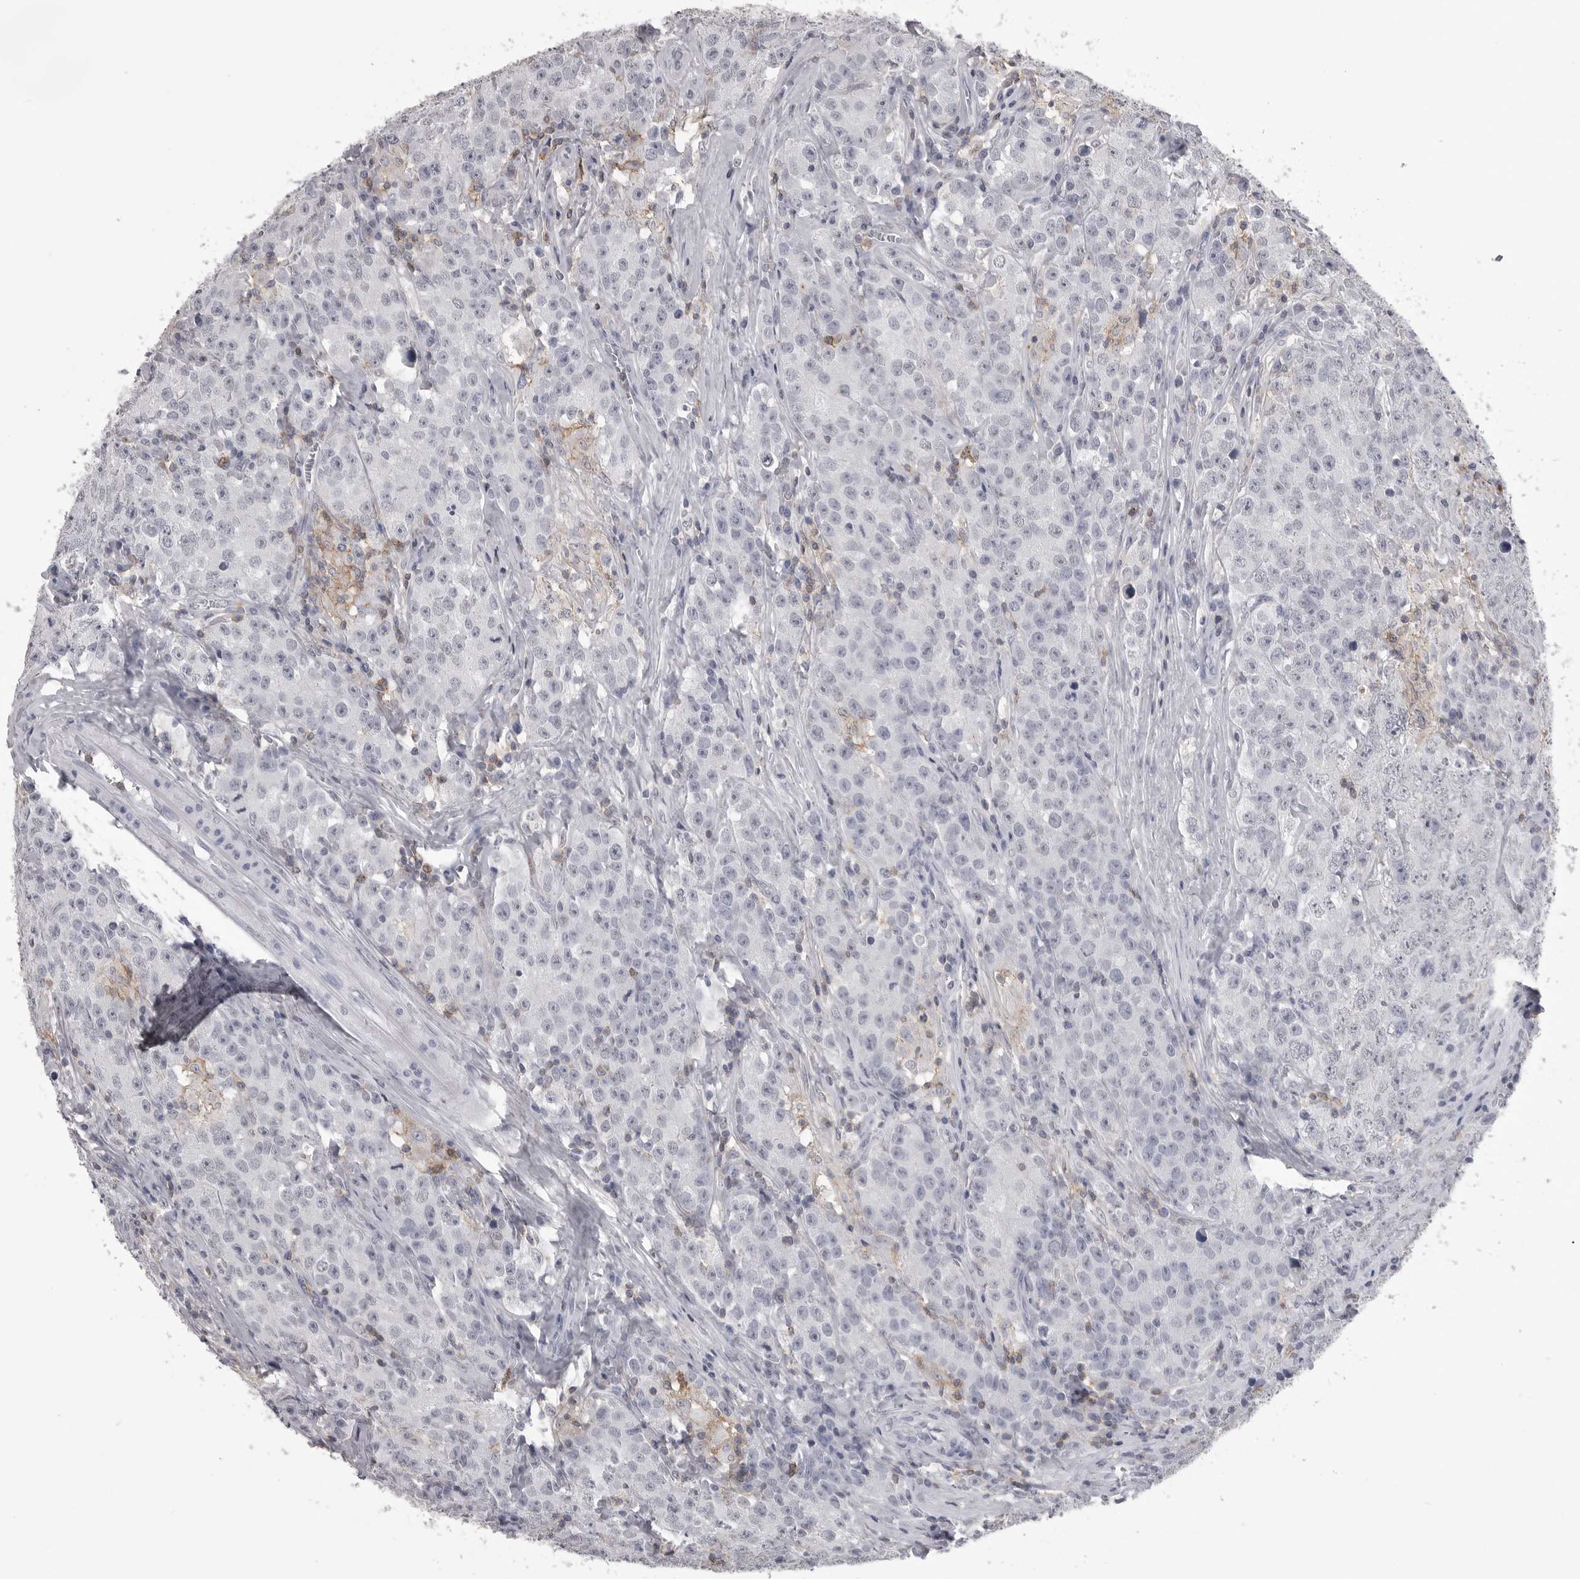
{"staining": {"intensity": "negative", "quantity": "none", "location": "none"}, "tissue": "testis cancer", "cell_type": "Tumor cells", "image_type": "cancer", "snomed": [{"axis": "morphology", "description": "Seminoma, NOS"}, {"axis": "morphology", "description": "Carcinoma, Embryonal, NOS"}, {"axis": "topography", "description": "Testis"}], "caption": "This is a photomicrograph of immunohistochemistry (IHC) staining of testis cancer, which shows no staining in tumor cells. (Brightfield microscopy of DAB (3,3'-diaminobenzidine) immunohistochemistry at high magnification).", "gene": "ITGAL", "patient": {"sex": "male", "age": 43}}